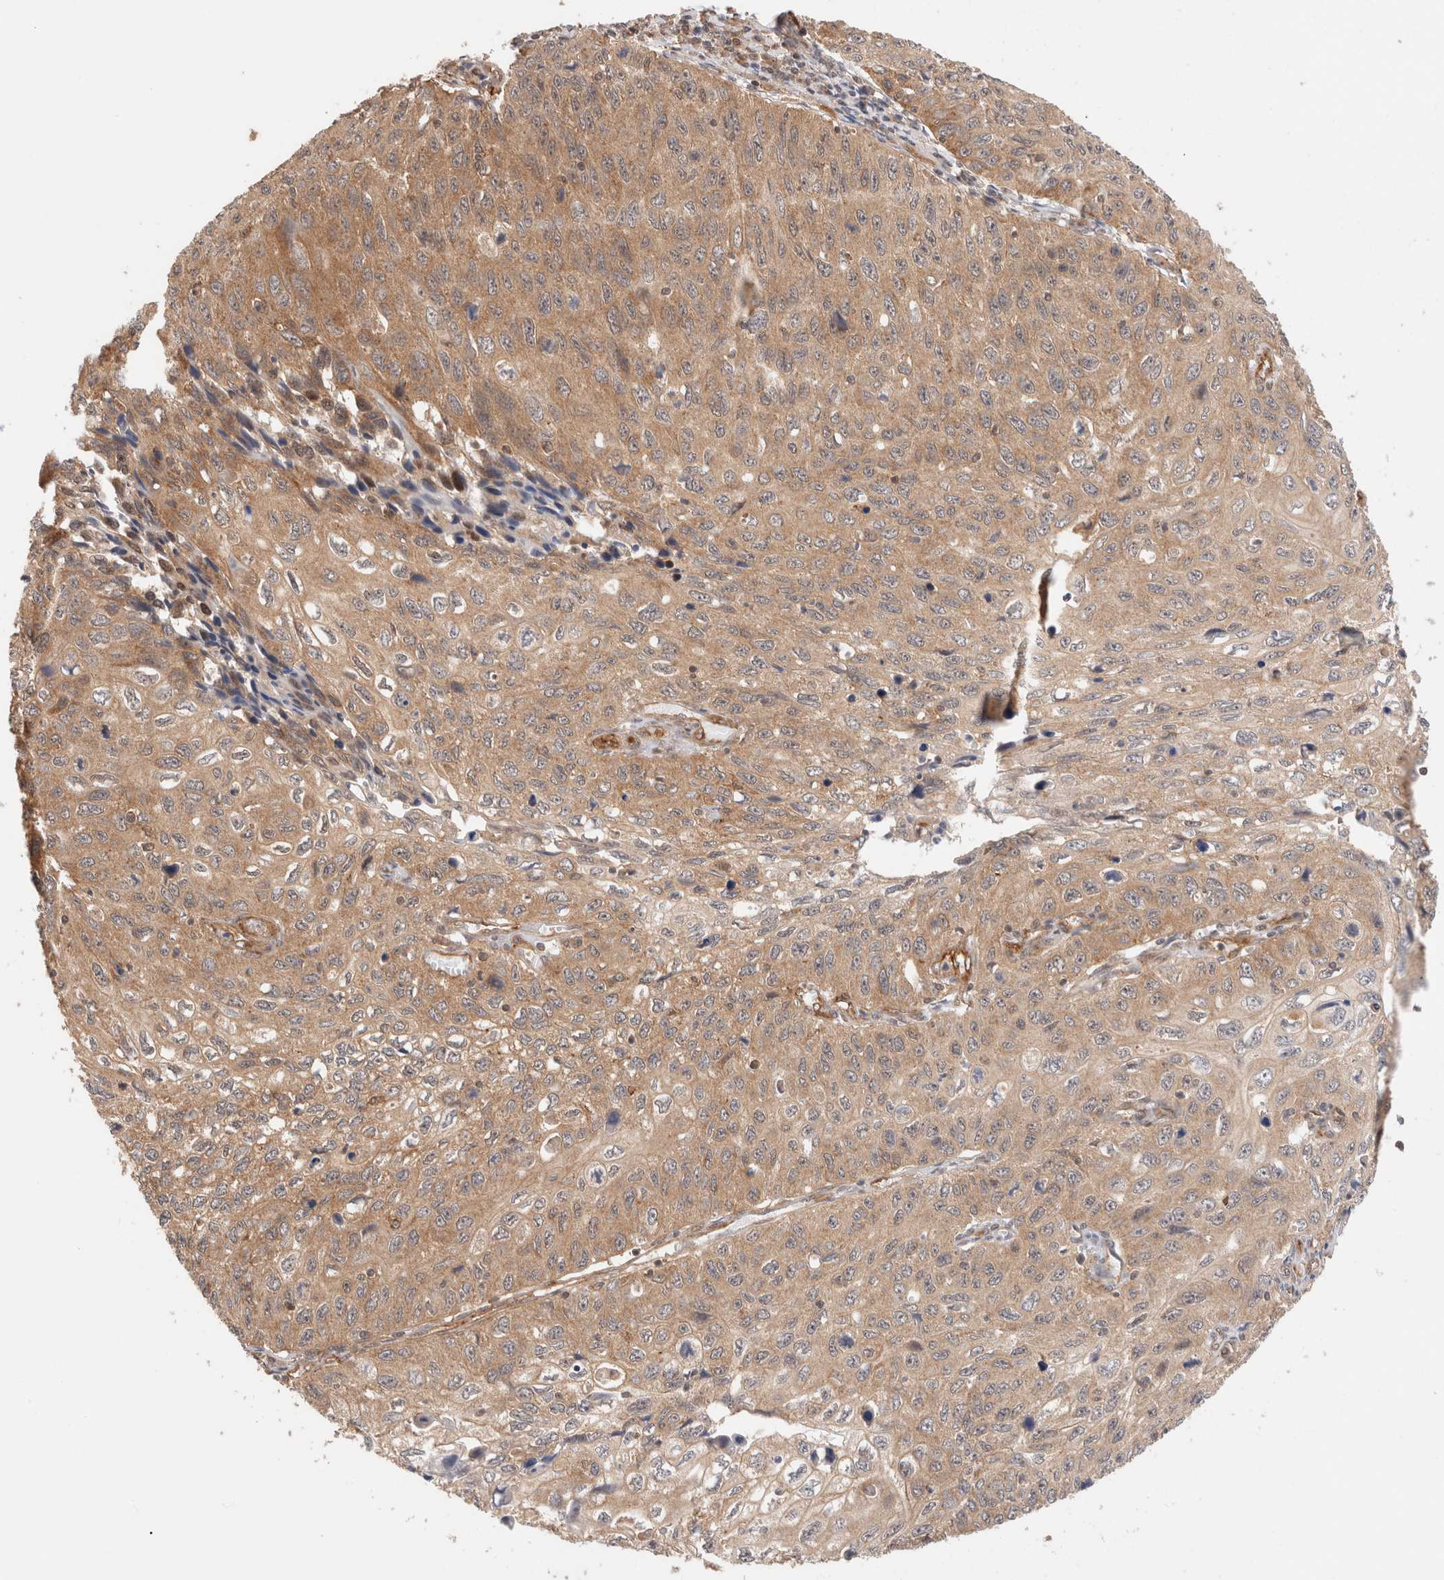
{"staining": {"intensity": "moderate", "quantity": ">75%", "location": "cytoplasmic/membranous"}, "tissue": "cervical cancer", "cell_type": "Tumor cells", "image_type": "cancer", "snomed": [{"axis": "morphology", "description": "Squamous cell carcinoma, NOS"}, {"axis": "topography", "description": "Cervix"}], "caption": "Protein staining shows moderate cytoplasmic/membranous positivity in approximately >75% of tumor cells in cervical cancer (squamous cell carcinoma).", "gene": "SIKE1", "patient": {"sex": "female", "age": 53}}